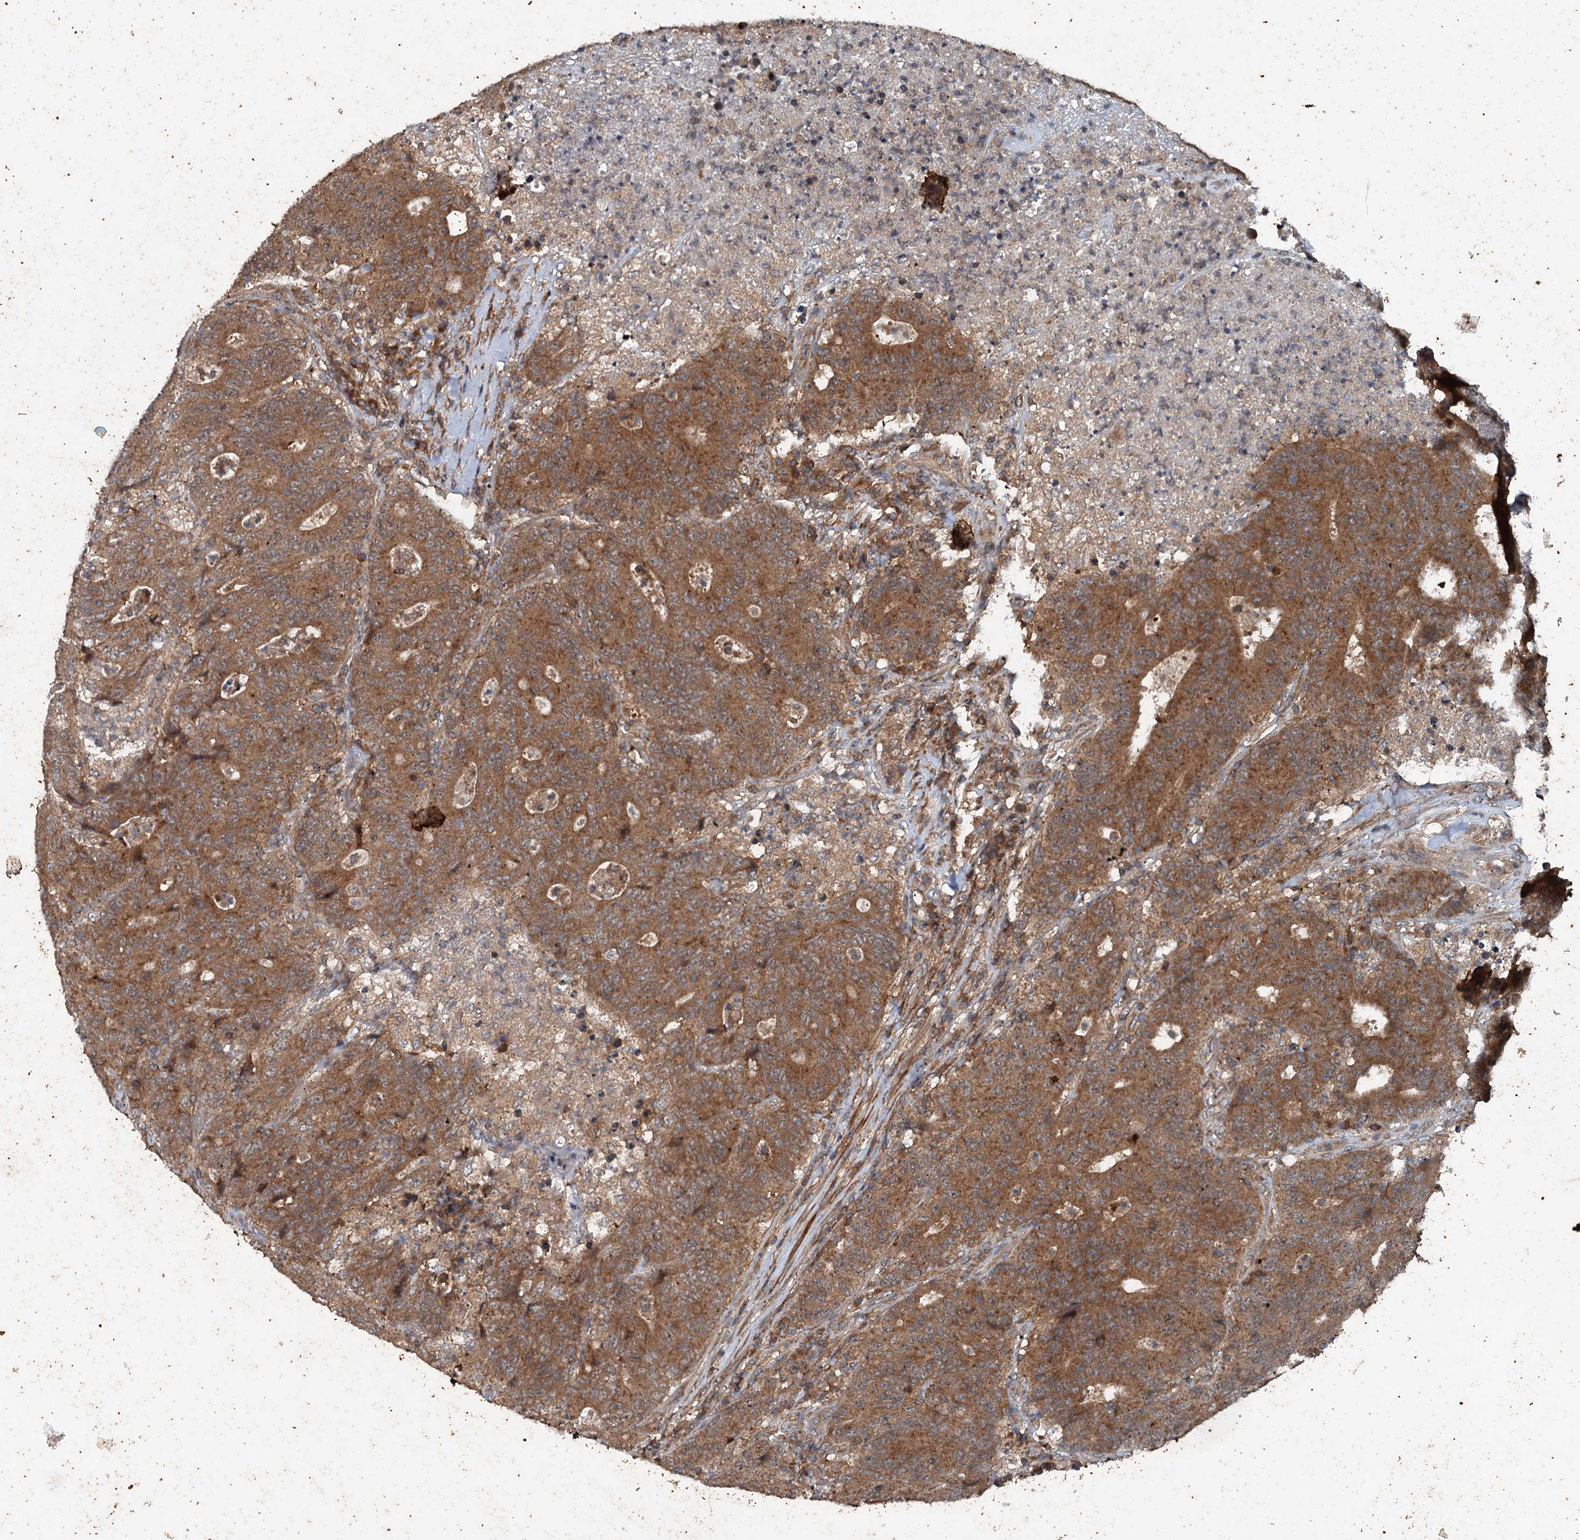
{"staining": {"intensity": "strong", "quantity": ">75%", "location": "cytoplasmic/membranous"}, "tissue": "colorectal cancer", "cell_type": "Tumor cells", "image_type": "cancer", "snomed": [{"axis": "morphology", "description": "Adenocarcinoma, NOS"}, {"axis": "topography", "description": "Colon"}], "caption": "A micrograph showing strong cytoplasmic/membranous positivity in about >75% of tumor cells in colorectal cancer, as visualized by brown immunohistochemical staining.", "gene": "TEDC1", "patient": {"sex": "female", "age": 75}}